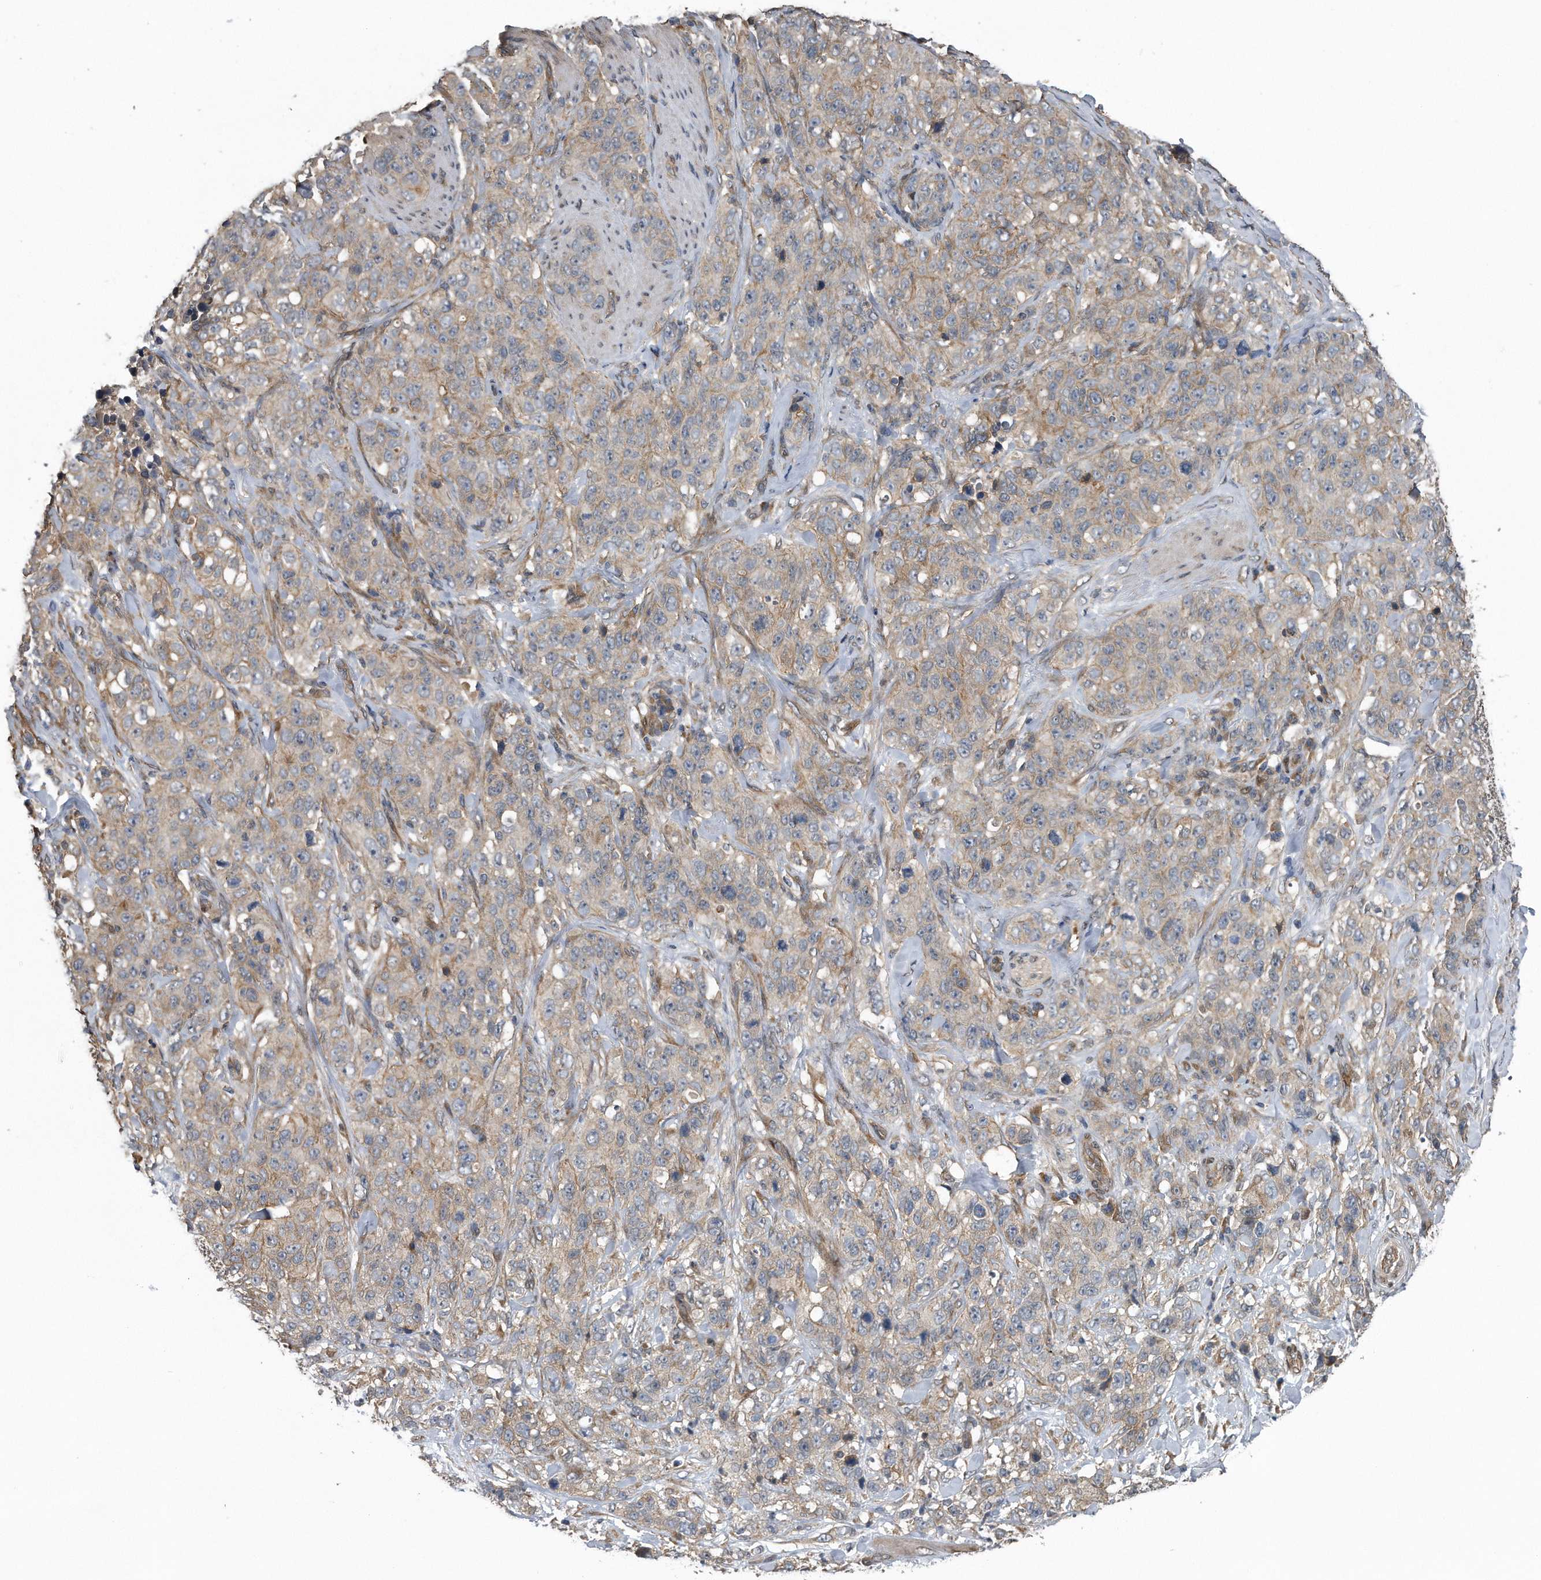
{"staining": {"intensity": "weak", "quantity": ">75%", "location": "cytoplasmic/membranous"}, "tissue": "stomach cancer", "cell_type": "Tumor cells", "image_type": "cancer", "snomed": [{"axis": "morphology", "description": "Adenocarcinoma, NOS"}, {"axis": "topography", "description": "Stomach"}], "caption": "Stomach cancer stained with immunohistochemistry displays weak cytoplasmic/membranous expression in approximately >75% of tumor cells.", "gene": "ZNF79", "patient": {"sex": "male", "age": 48}}